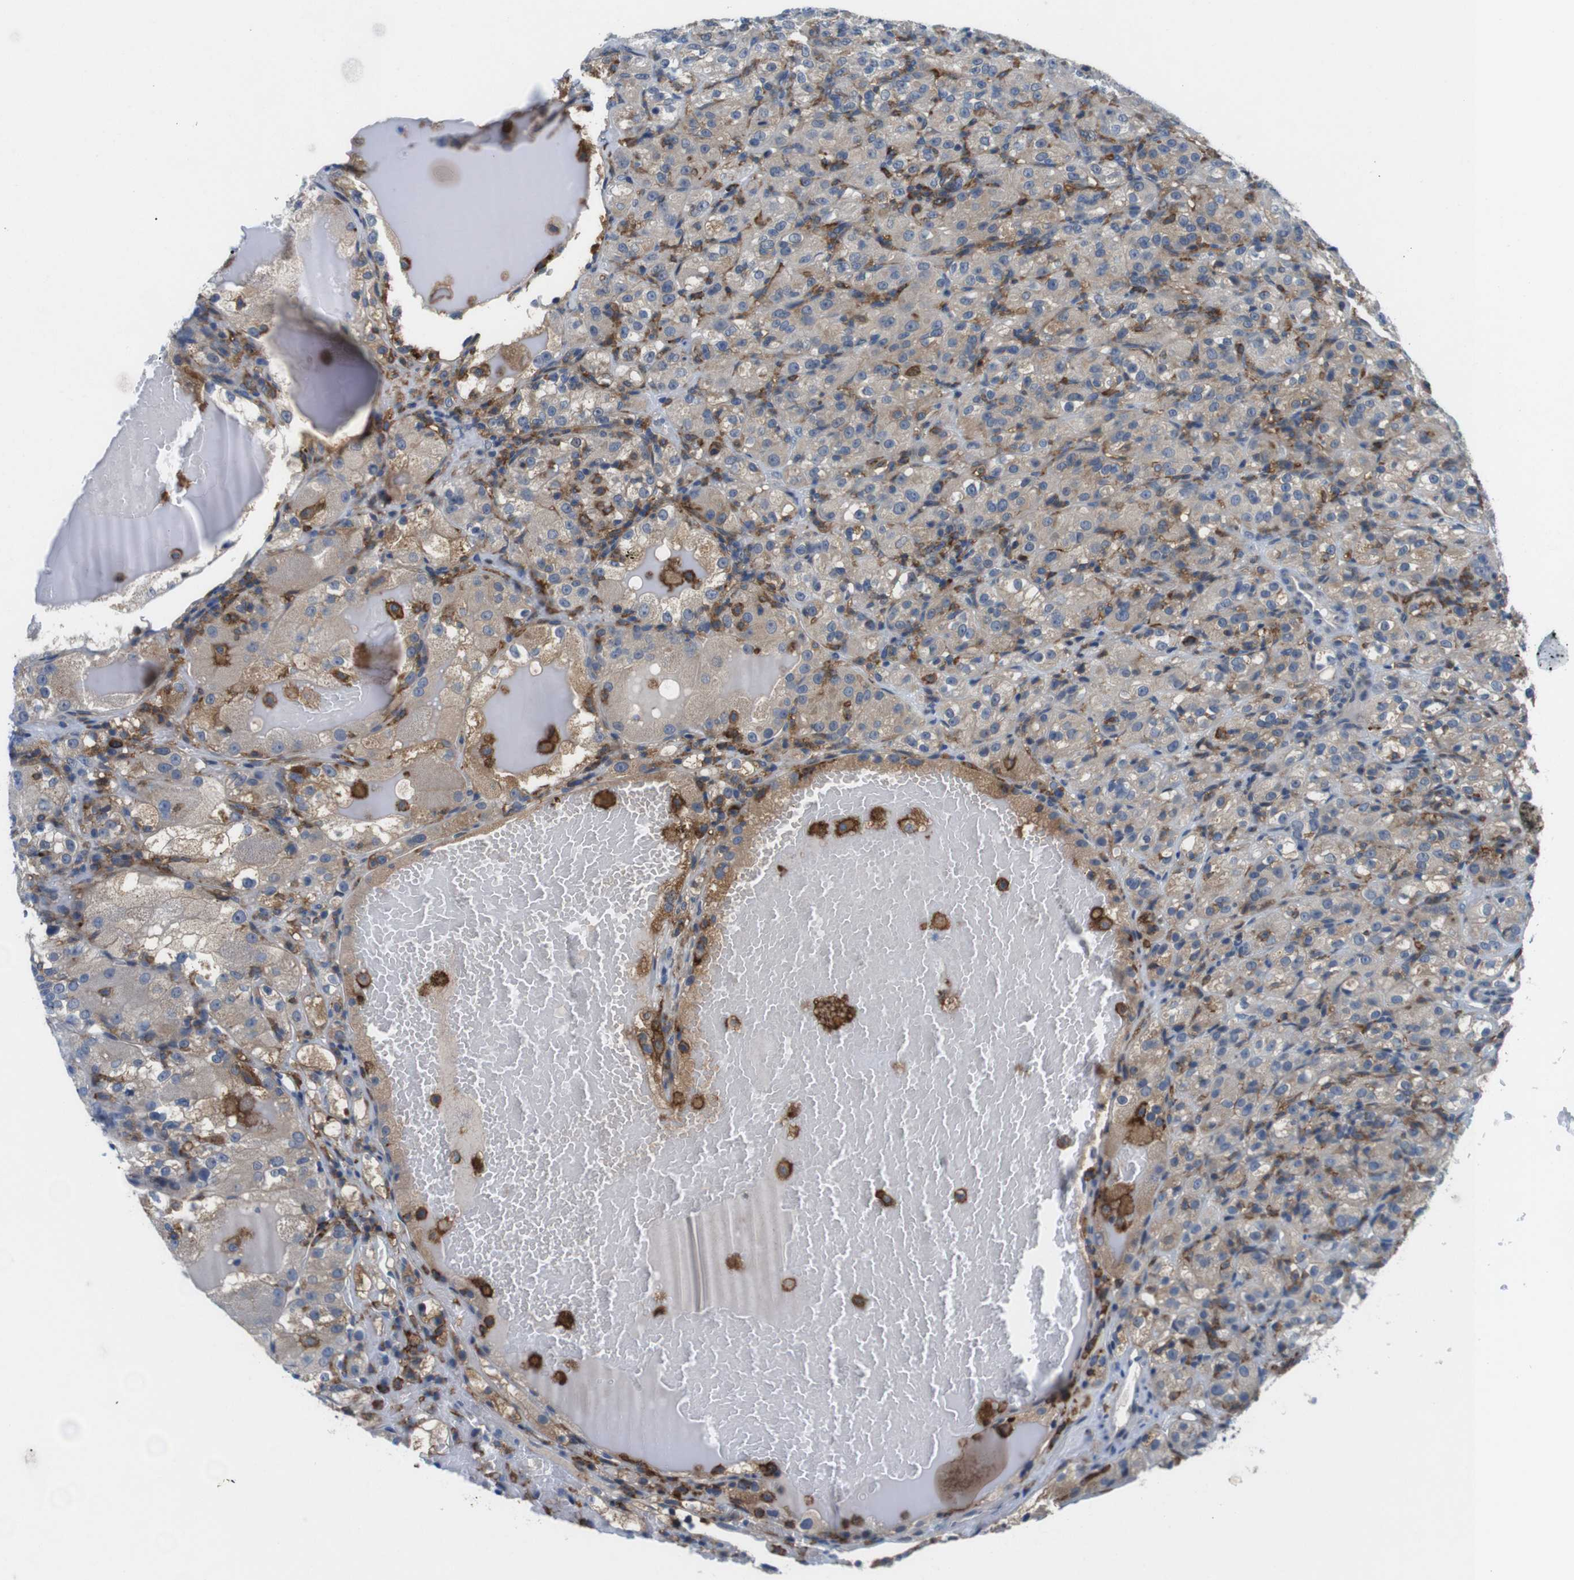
{"staining": {"intensity": "weak", "quantity": ">75%", "location": "cytoplasmic/membranous"}, "tissue": "renal cancer", "cell_type": "Tumor cells", "image_type": "cancer", "snomed": [{"axis": "morphology", "description": "Normal tissue, NOS"}, {"axis": "morphology", "description": "Adenocarcinoma, NOS"}, {"axis": "topography", "description": "Kidney"}], "caption": "Tumor cells display low levels of weak cytoplasmic/membranous positivity in about >75% of cells in human renal cancer (adenocarcinoma).", "gene": "CD300C", "patient": {"sex": "male", "age": 61}}